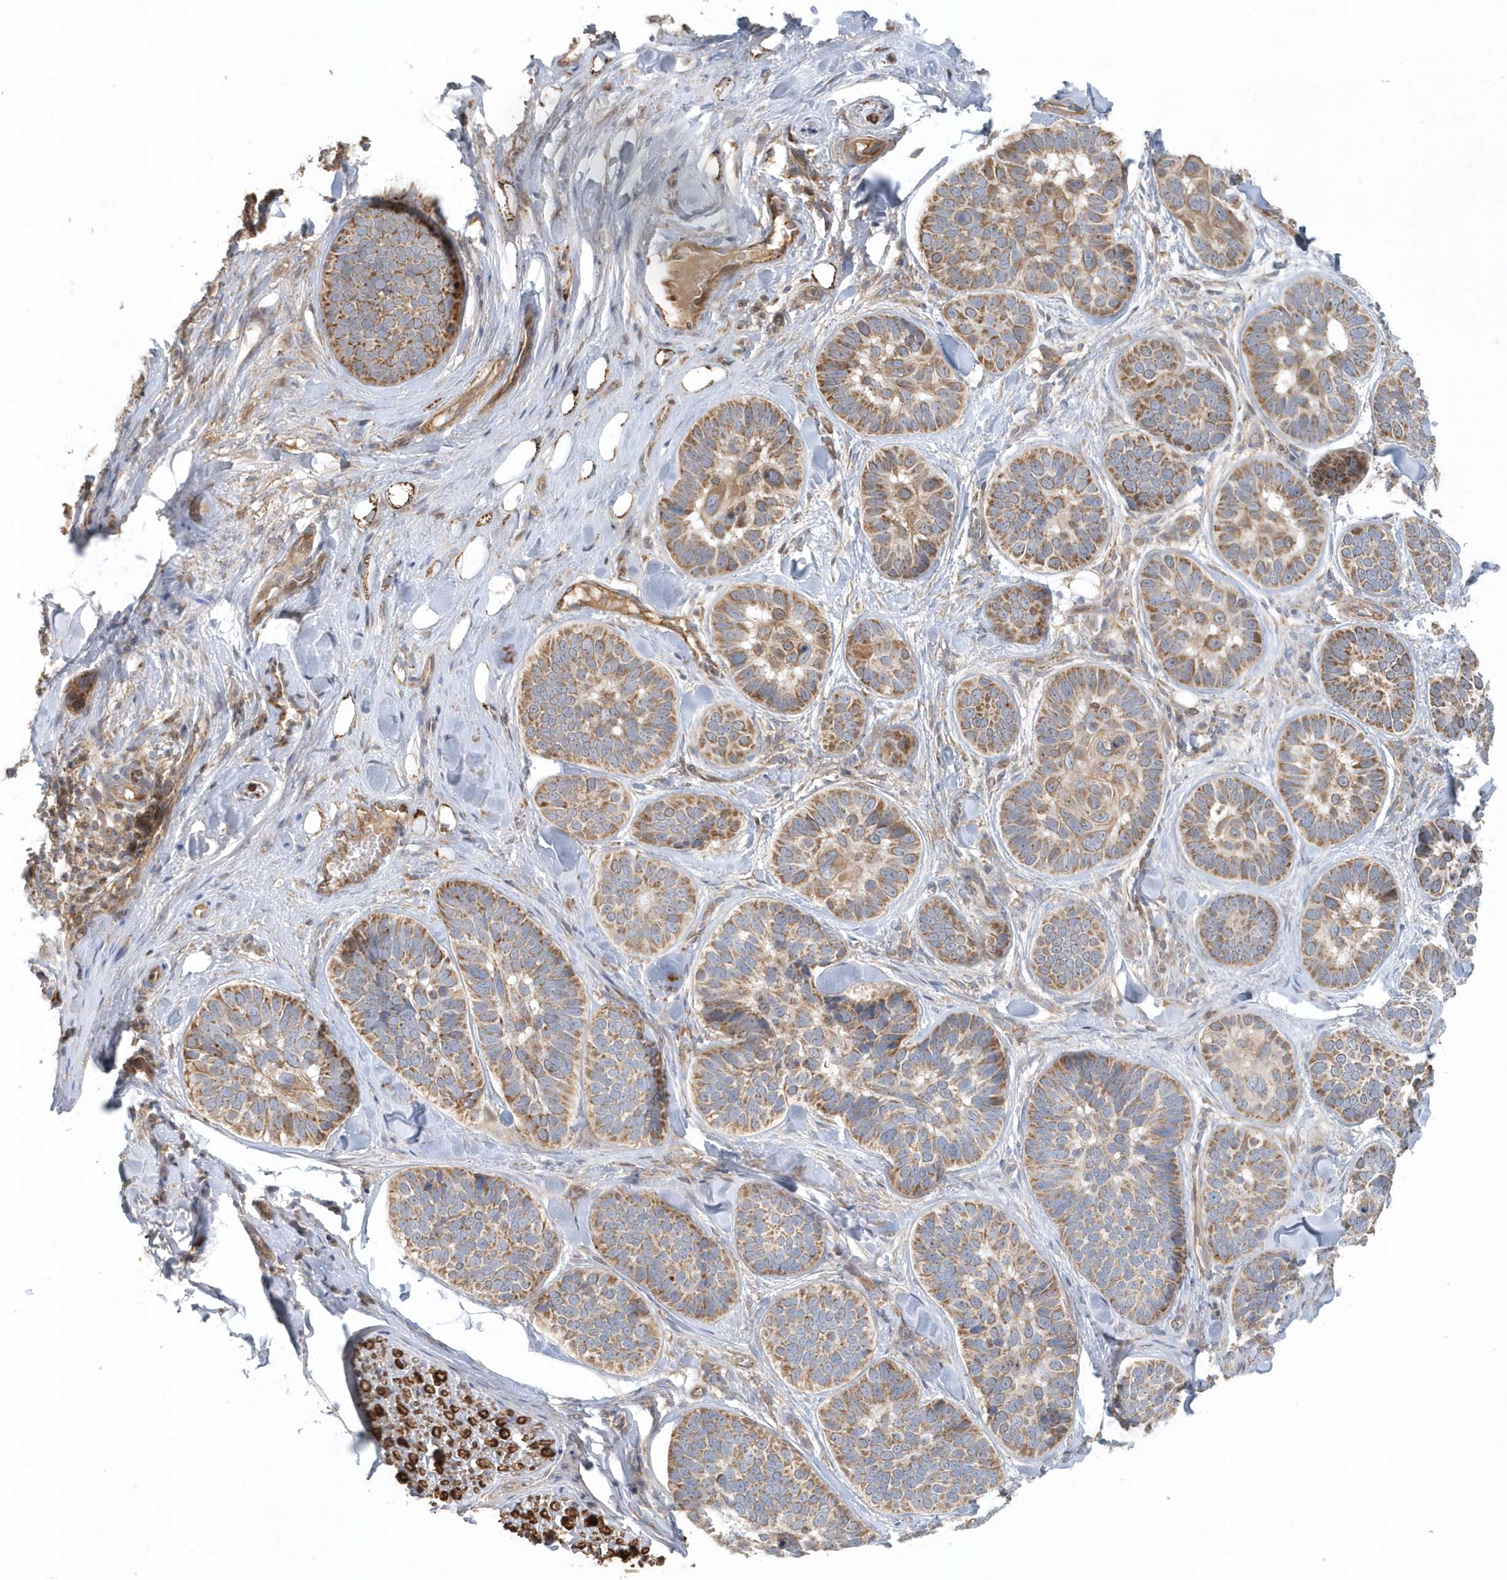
{"staining": {"intensity": "moderate", "quantity": ">75%", "location": "cytoplasmic/membranous"}, "tissue": "skin cancer", "cell_type": "Tumor cells", "image_type": "cancer", "snomed": [{"axis": "morphology", "description": "Basal cell carcinoma"}, {"axis": "topography", "description": "Skin"}], "caption": "A brown stain shows moderate cytoplasmic/membranous positivity of a protein in human basal cell carcinoma (skin) tumor cells.", "gene": "MMUT", "patient": {"sex": "male", "age": 62}}